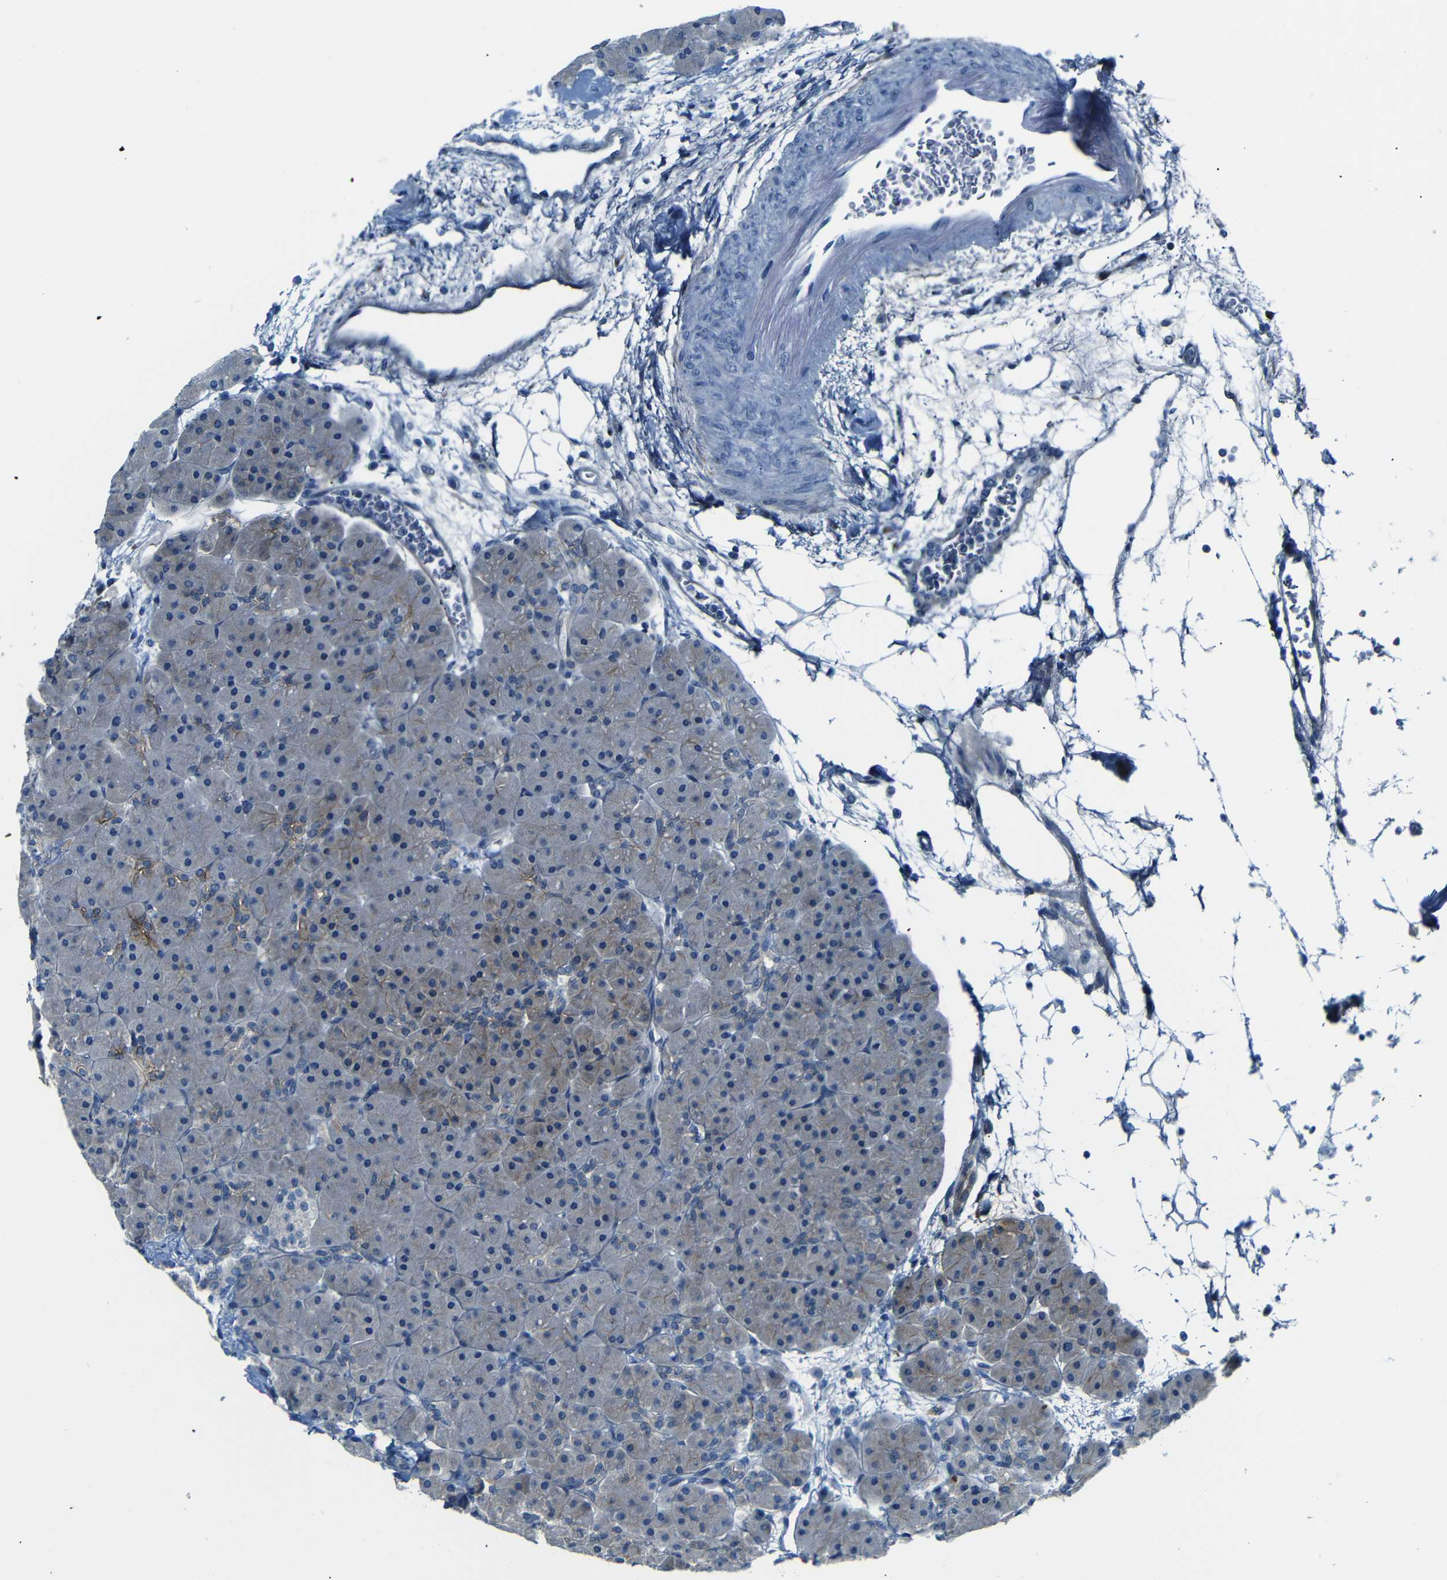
{"staining": {"intensity": "moderate", "quantity": "25%-75%", "location": "cytoplasmic/membranous"}, "tissue": "pancreas", "cell_type": "Exocrine glandular cells", "image_type": "normal", "snomed": [{"axis": "morphology", "description": "Normal tissue, NOS"}, {"axis": "topography", "description": "Pancreas"}], "caption": "This photomicrograph shows immunohistochemistry staining of normal human pancreas, with medium moderate cytoplasmic/membranous positivity in approximately 25%-75% of exocrine glandular cells.", "gene": "ANK3", "patient": {"sex": "male", "age": 66}}